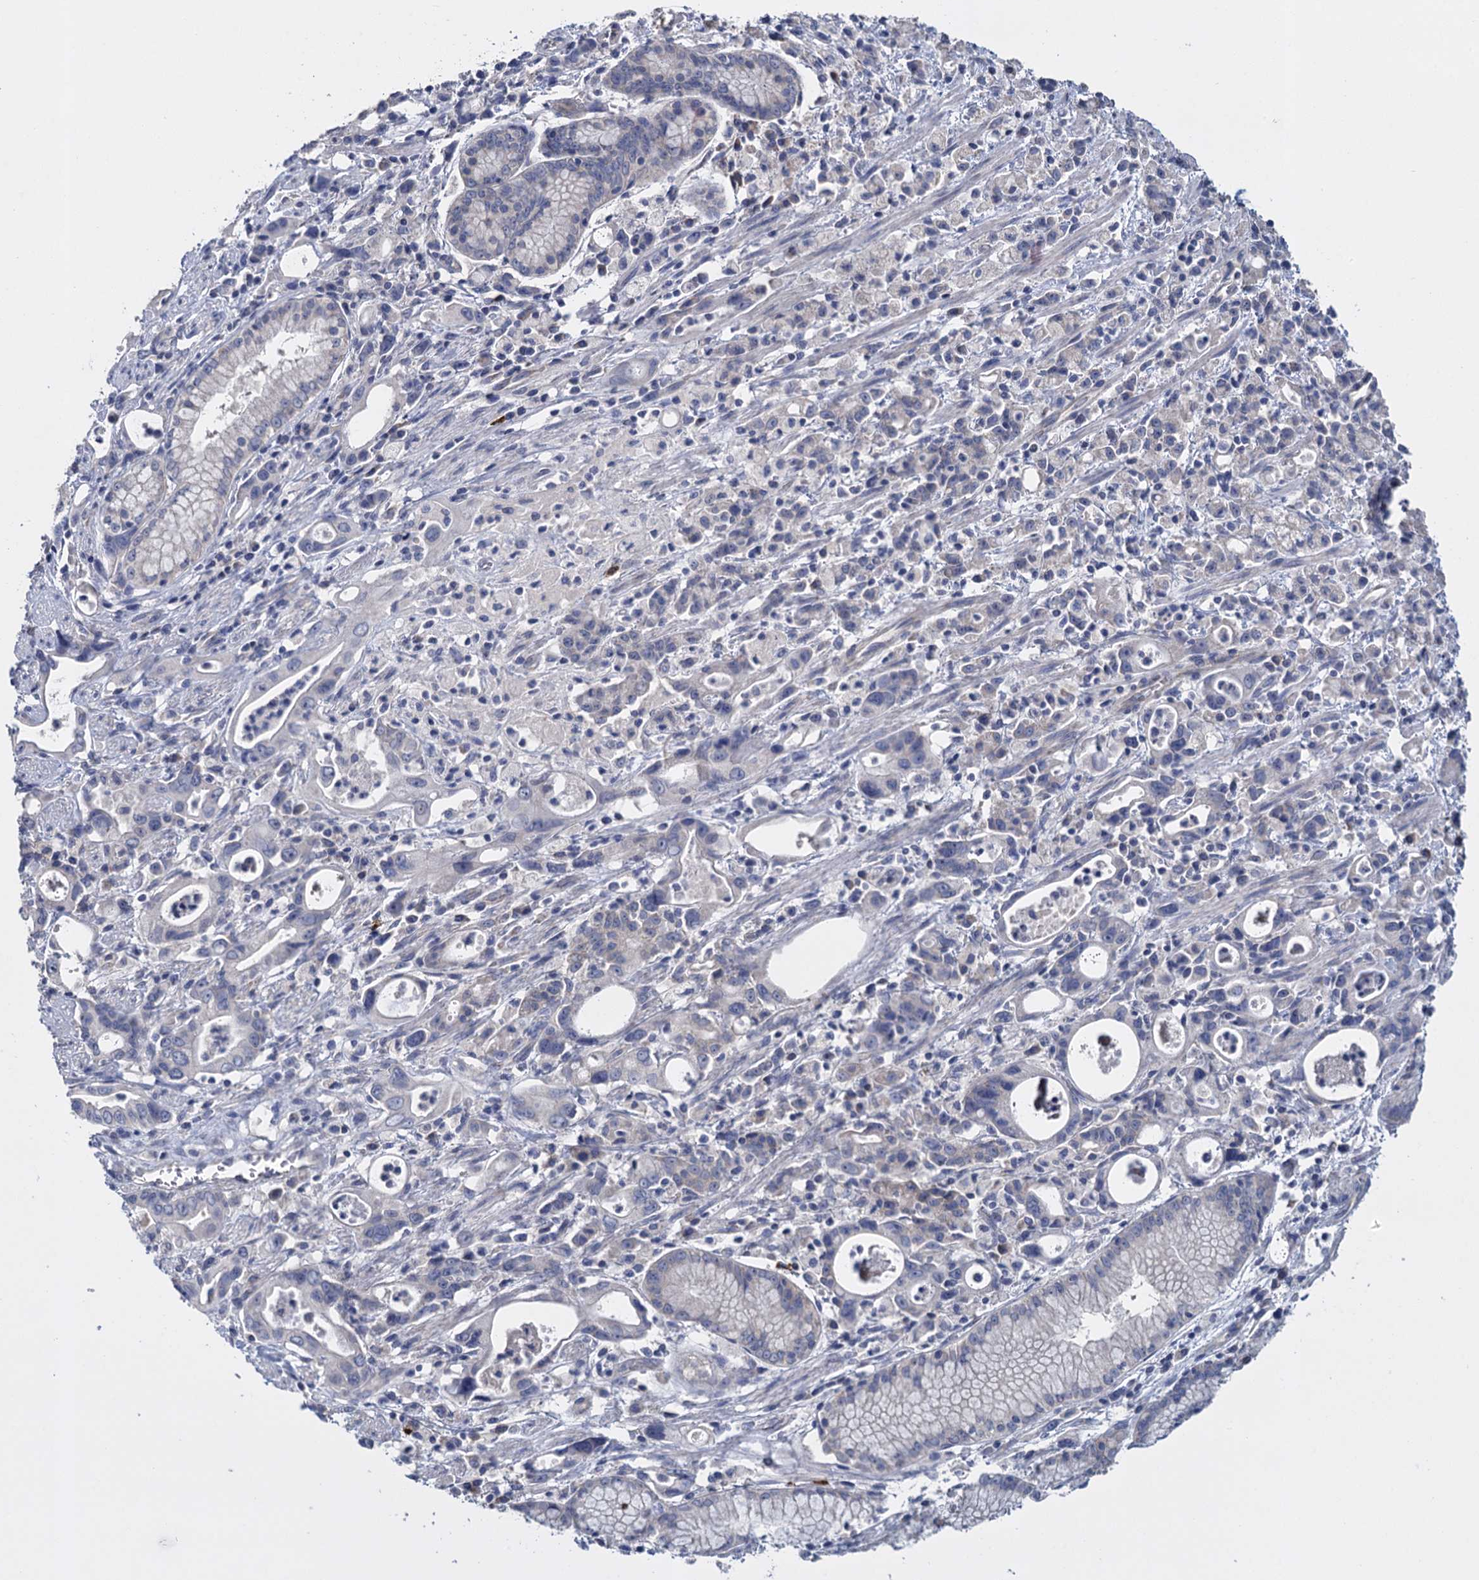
{"staining": {"intensity": "negative", "quantity": "none", "location": "none"}, "tissue": "stomach cancer", "cell_type": "Tumor cells", "image_type": "cancer", "snomed": [{"axis": "morphology", "description": "Adenocarcinoma, NOS"}, {"axis": "topography", "description": "Stomach, lower"}], "caption": "Tumor cells show no significant protein staining in stomach adenocarcinoma.", "gene": "GSTM2", "patient": {"sex": "female", "age": 43}}